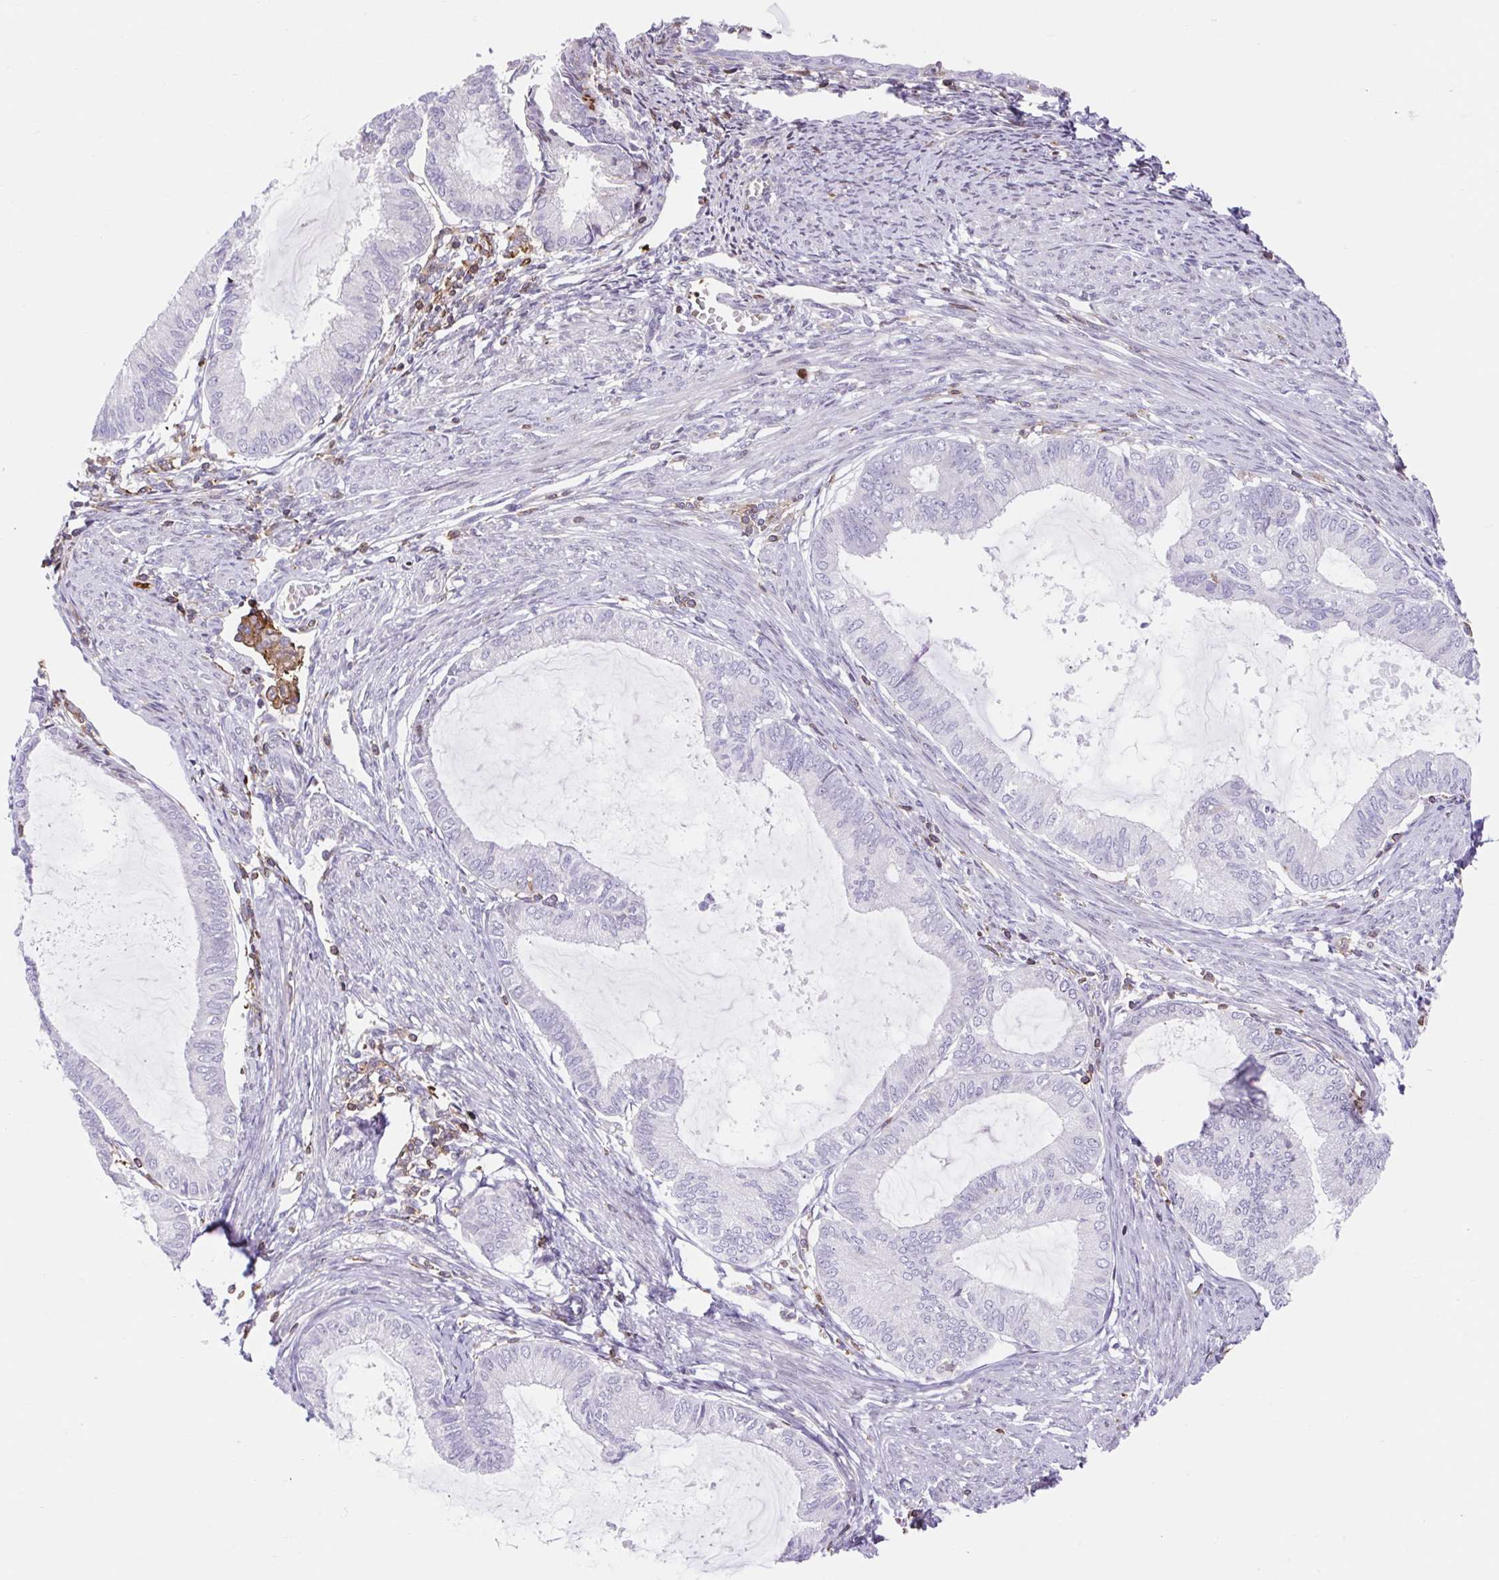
{"staining": {"intensity": "negative", "quantity": "none", "location": "none"}, "tissue": "endometrial cancer", "cell_type": "Tumor cells", "image_type": "cancer", "snomed": [{"axis": "morphology", "description": "Adenocarcinoma, NOS"}, {"axis": "topography", "description": "Endometrium"}], "caption": "This photomicrograph is of adenocarcinoma (endometrial) stained with immunohistochemistry (IHC) to label a protein in brown with the nuclei are counter-stained blue. There is no staining in tumor cells.", "gene": "TPRG1", "patient": {"sex": "female", "age": 86}}